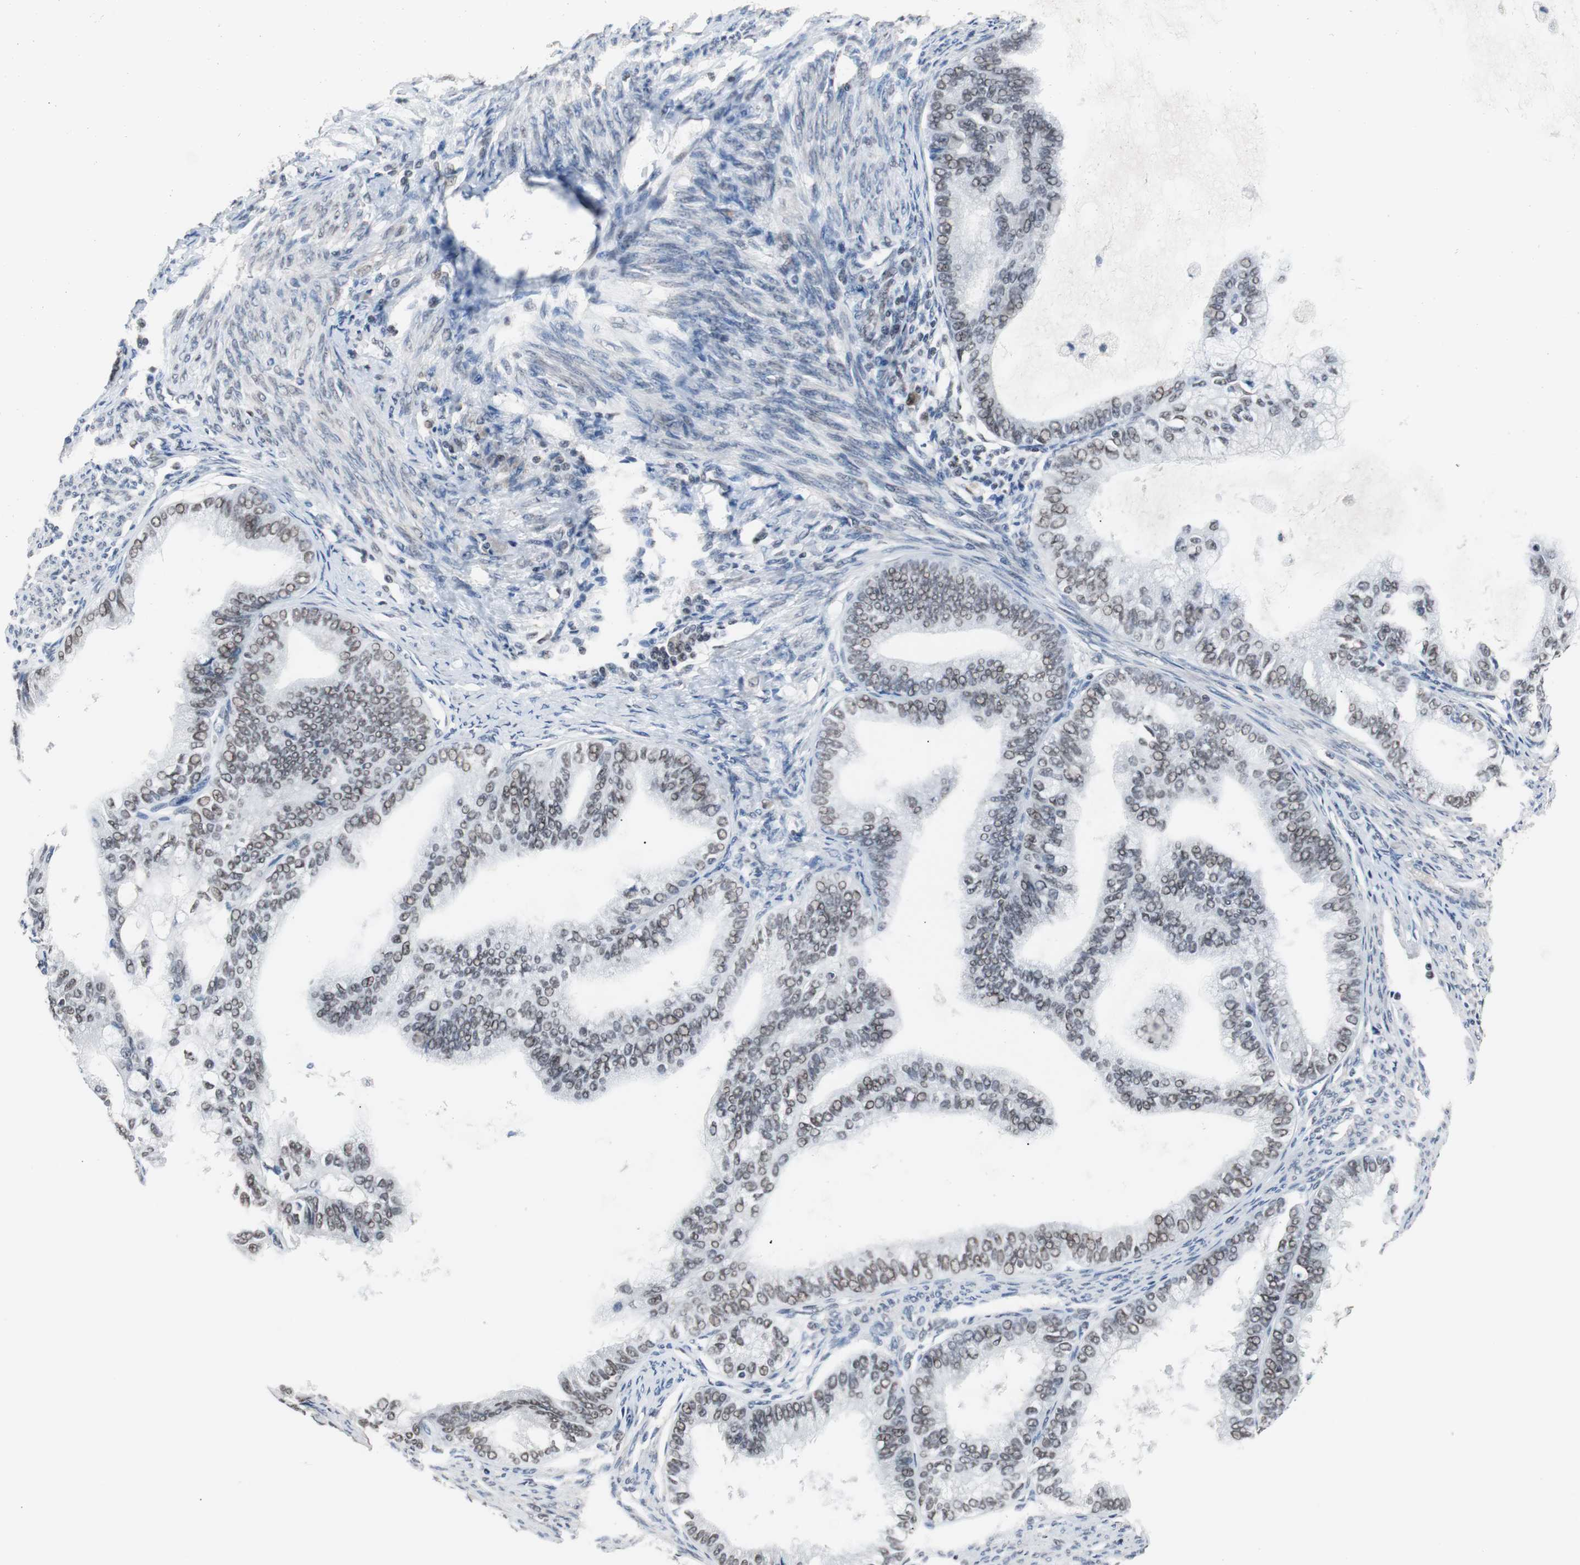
{"staining": {"intensity": "weak", "quantity": "25%-75%", "location": "nuclear"}, "tissue": "endometrial cancer", "cell_type": "Tumor cells", "image_type": "cancer", "snomed": [{"axis": "morphology", "description": "Adenocarcinoma, NOS"}, {"axis": "topography", "description": "Endometrium"}], "caption": "Immunohistochemical staining of endometrial cancer (adenocarcinoma) displays low levels of weak nuclear protein positivity in approximately 25%-75% of tumor cells. The staining is performed using DAB brown chromogen to label protein expression. The nuclei are counter-stained blue using hematoxylin.", "gene": "TAF7", "patient": {"sex": "female", "age": 86}}